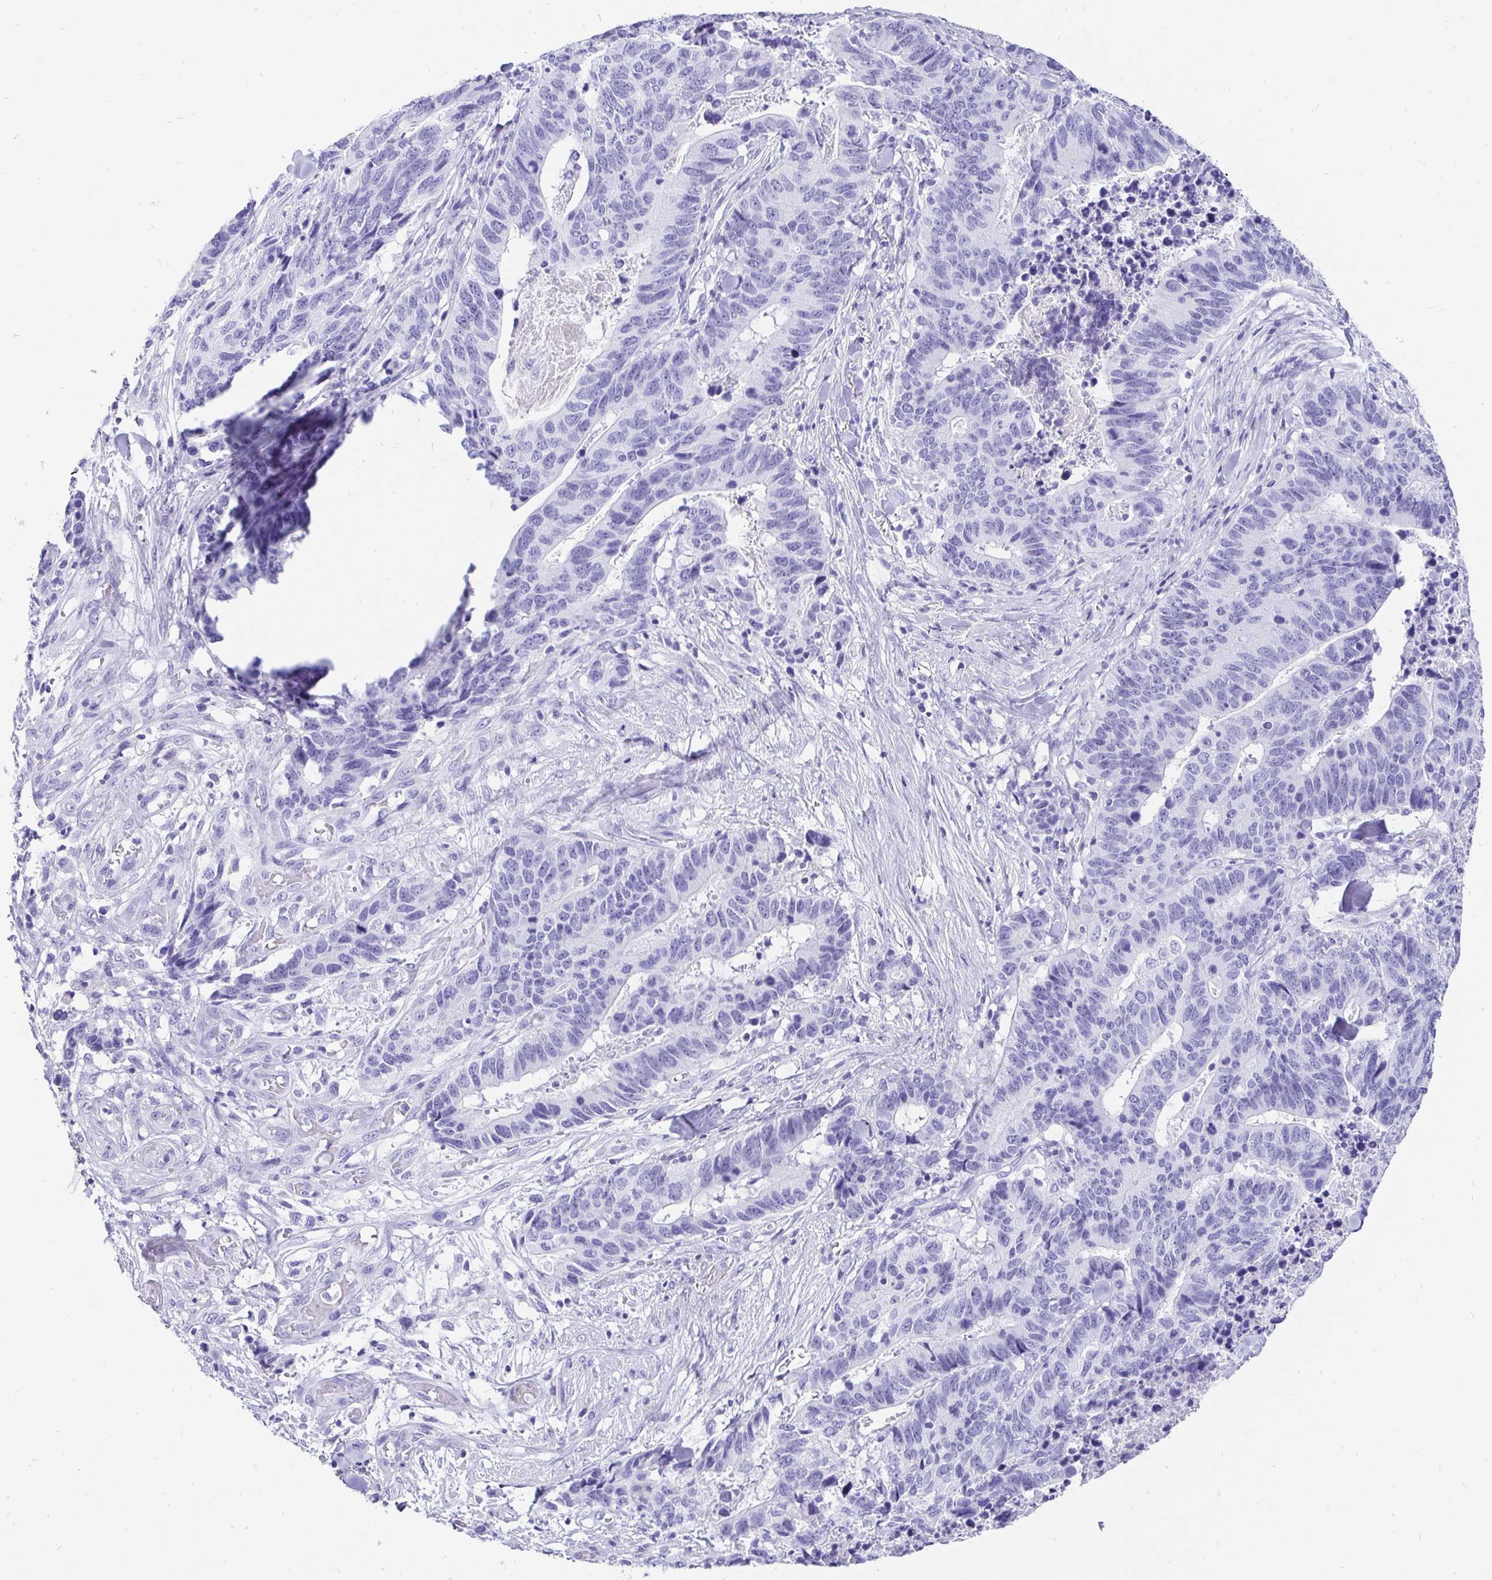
{"staining": {"intensity": "negative", "quantity": "none", "location": "none"}, "tissue": "stomach cancer", "cell_type": "Tumor cells", "image_type": "cancer", "snomed": [{"axis": "morphology", "description": "Adenocarcinoma, NOS"}, {"axis": "topography", "description": "Stomach, upper"}], "caption": "IHC of stomach cancer (adenocarcinoma) displays no positivity in tumor cells.", "gene": "KRT13", "patient": {"sex": "female", "age": 67}}